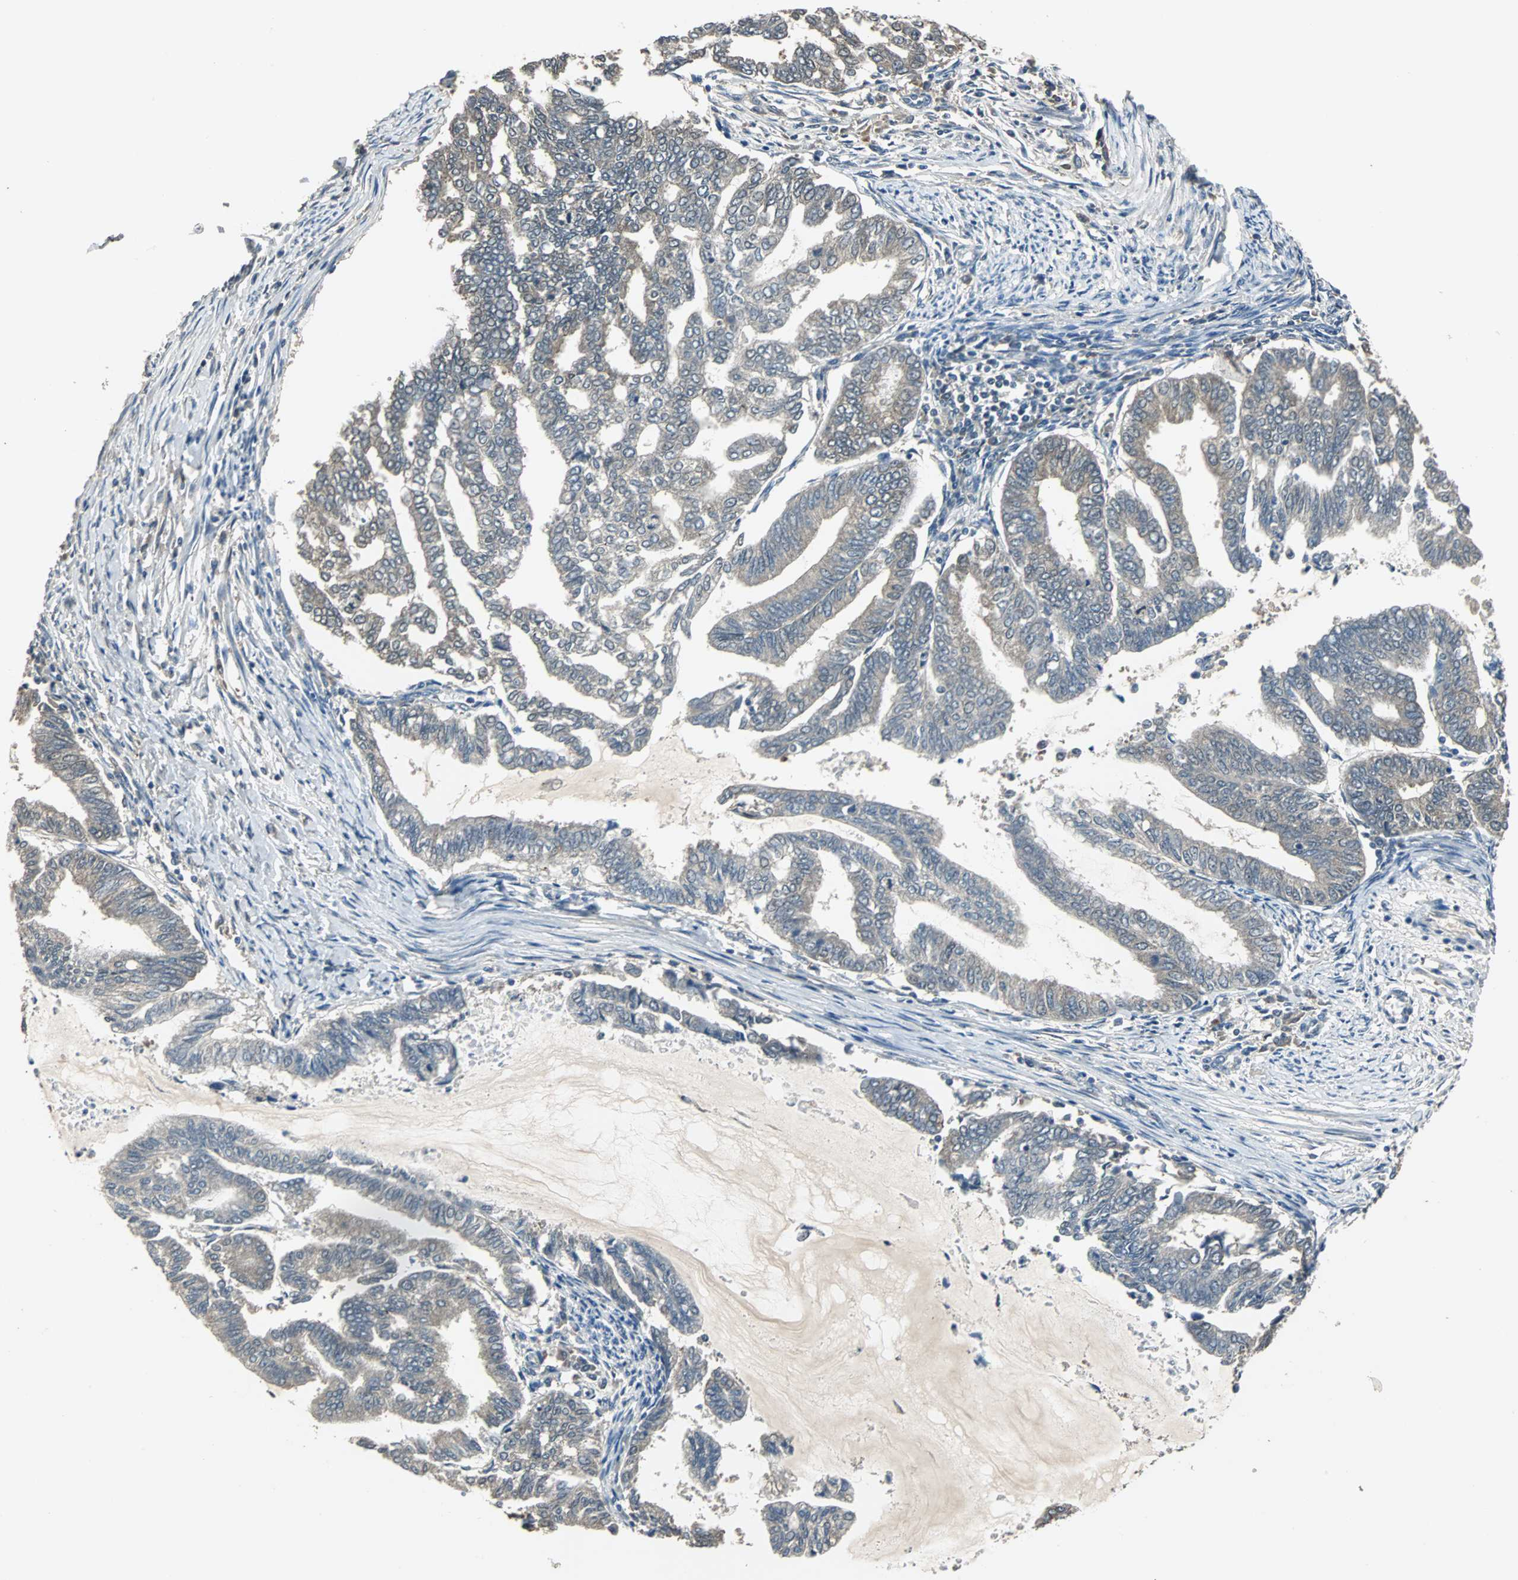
{"staining": {"intensity": "weak", "quantity": ">75%", "location": "cytoplasmic/membranous"}, "tissue": "endometrial cancer", "cell_type": "Tumor cells", "image_type": "cancer", "snomed": [{"axis": "morphology", "description": "Adenocarcinoma, NOS"}, {"axis": "topography", "description": "Endometrium"}], "caption": "A low amount of weak cytoplasmic/membranous staining is identified in approximately >75% of tumor cells in endometrial cancer tissue. The staining was performed using DAB (3,3'-diaminobenzidine) to visualize the protein expression in brown, while the nuclei were stained in blue with hematoxylin (Magnification: 20x).", "gene": "ABHD2", "patient": {"sex": "female", "age": 79}}